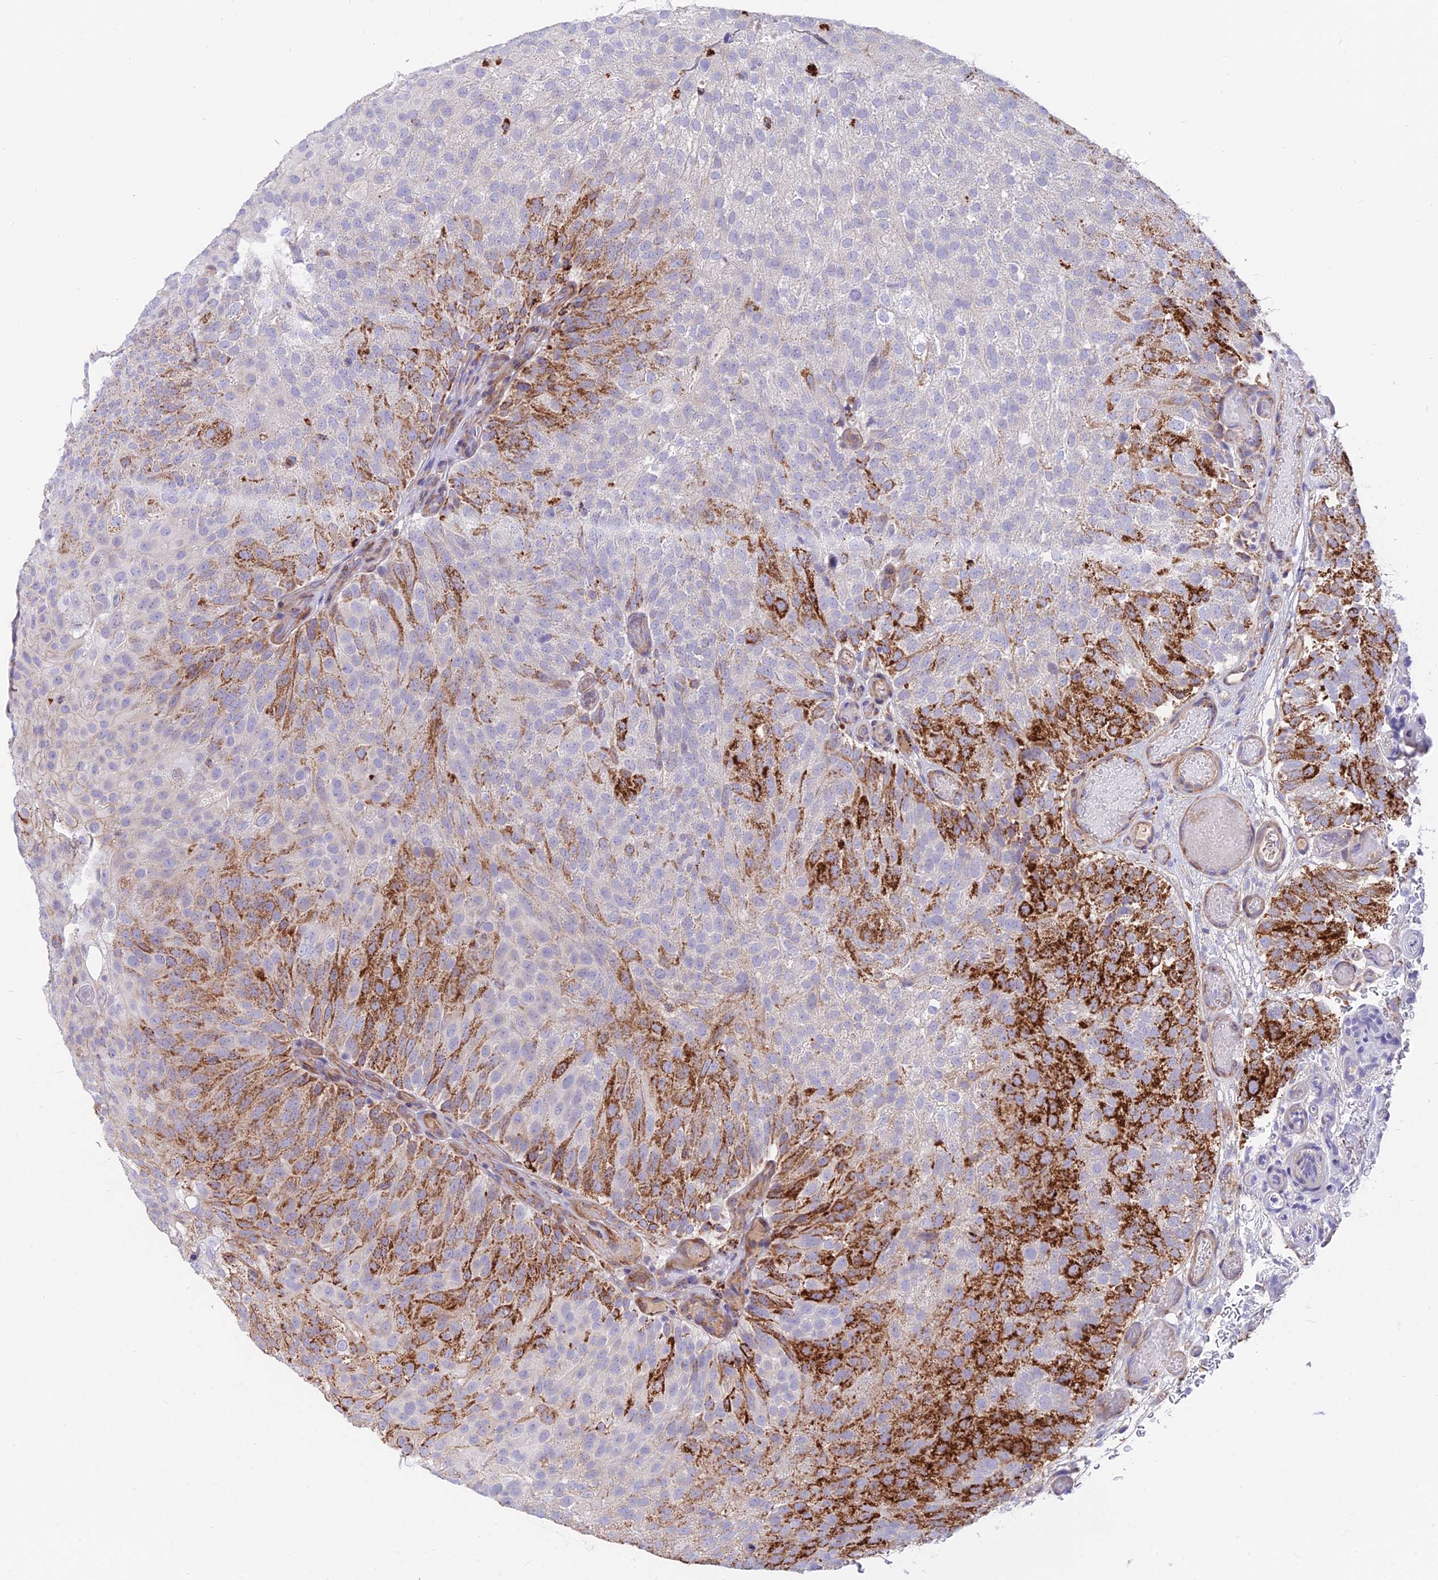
{"staining": {"intensity": "strong", "quantity": "<25%", "location": "cytoplasmic/membranous"}, "tissue": "urothelial cancer", "cell_type": "Tumor cells", "image_type": "cancer", "snomed": [{"axis": "morphology", "description": "Urothelial carcinoma, Low grade"}, {"axis": "topography", "description": "Urinary bladder"}], "caption": "Immunohistochemical staining of low-grade urothelial carcinoma demonstrates strong cytoplasmic/membranous protein expression in about <25% of tumor cells.", "gene": "TIGD6", "patient": {"sex": "male", "age": 78}}